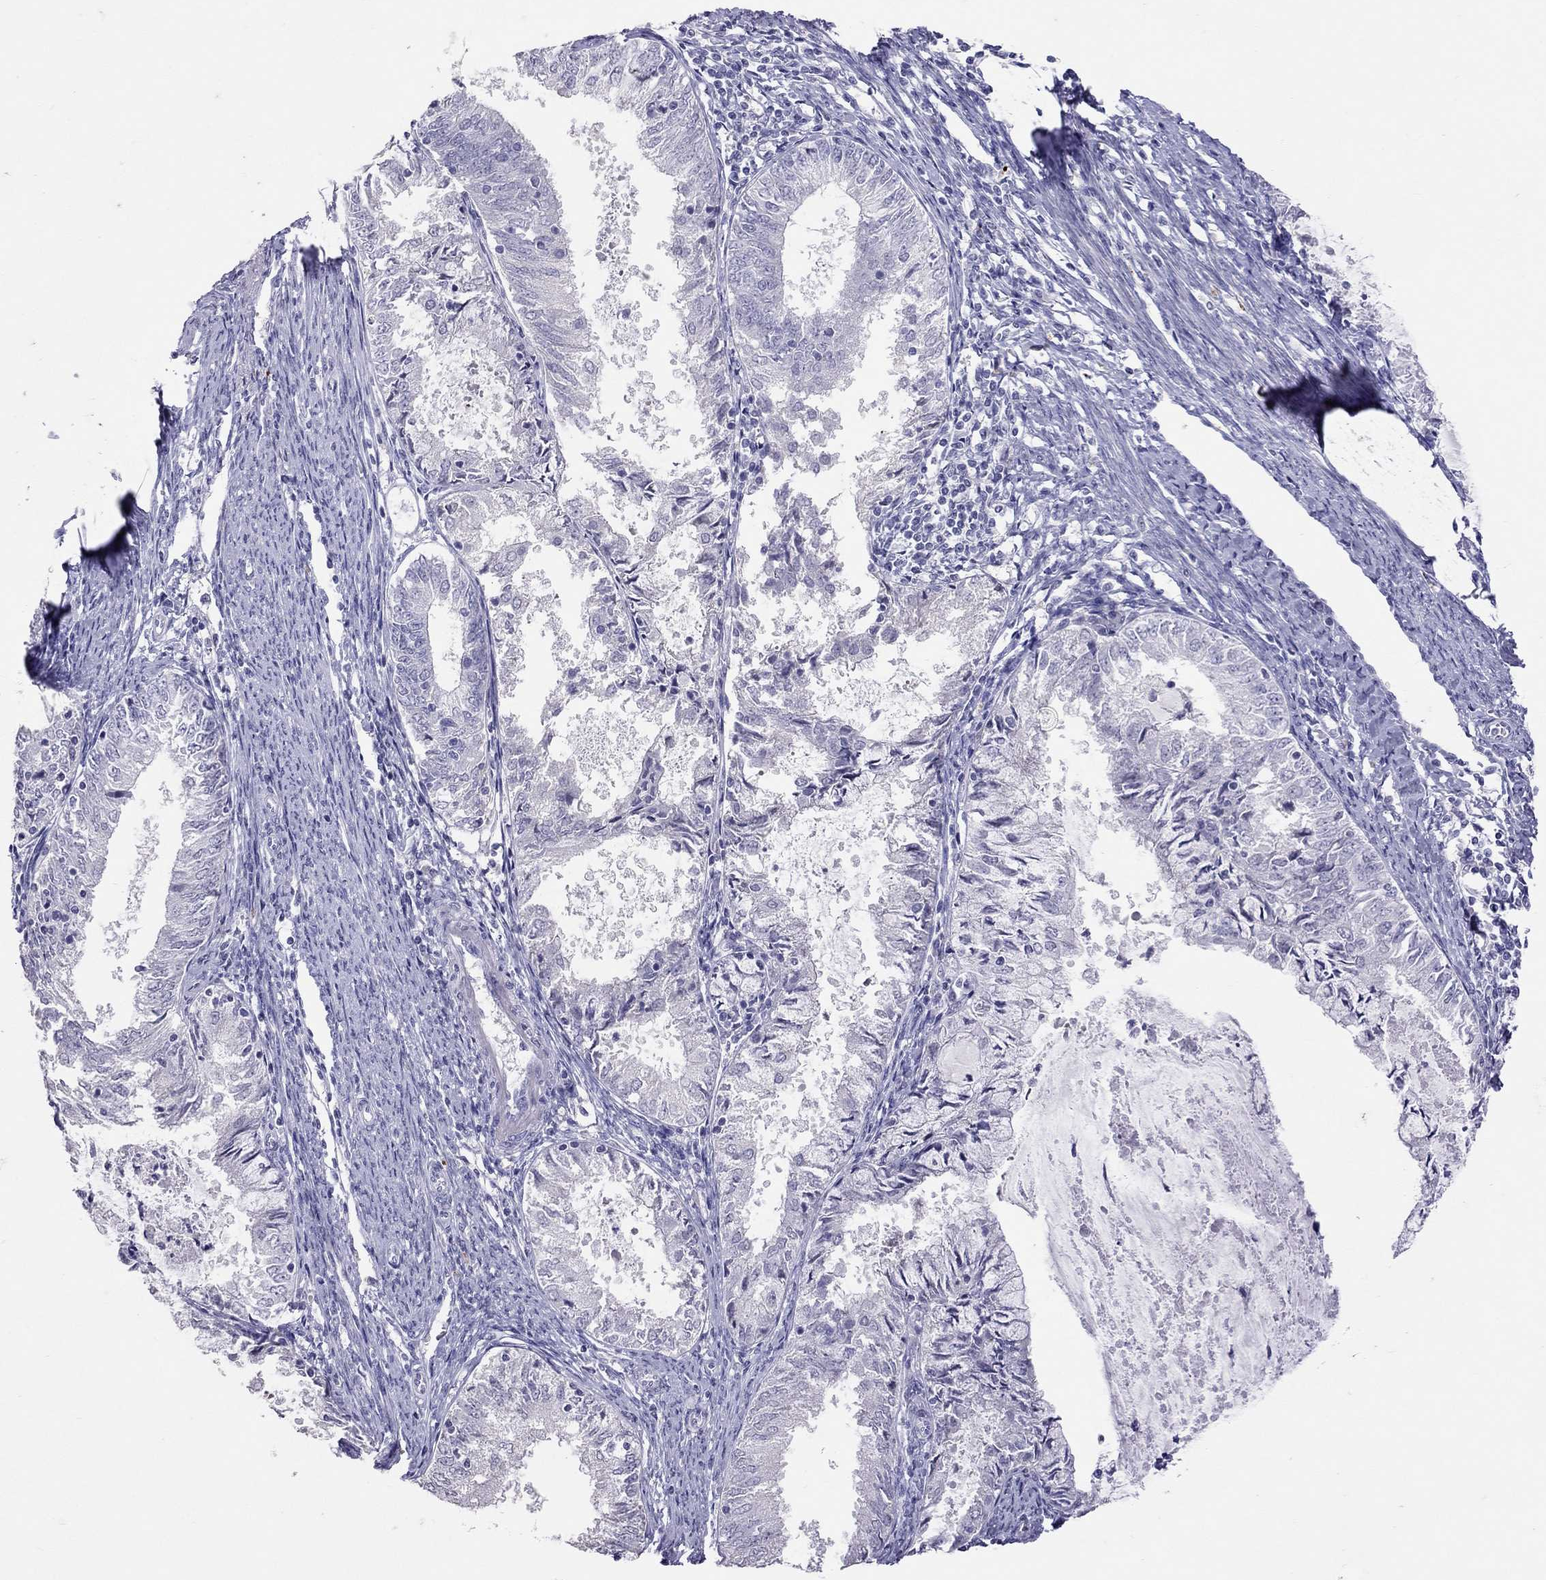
{"staining": {"intensity": "negative", "quantity": "none", "location": "none"}, "tissue": "endometrial cancer", "cell_type": "Tumor cells", "image_type": "cancer", "snomed": [{"axis": "morphology", "description": "Adenocarcinoma, NOS"}, {"axis": "topography", "description": "Endometrium"}], "caption": "This is a micrograph of IHC staining of adenocarcinoma (endometrial), which shows no staining in tumor cells.", "gene": "SLAMF1", "patient": {"sex": "female", "age": 57}}